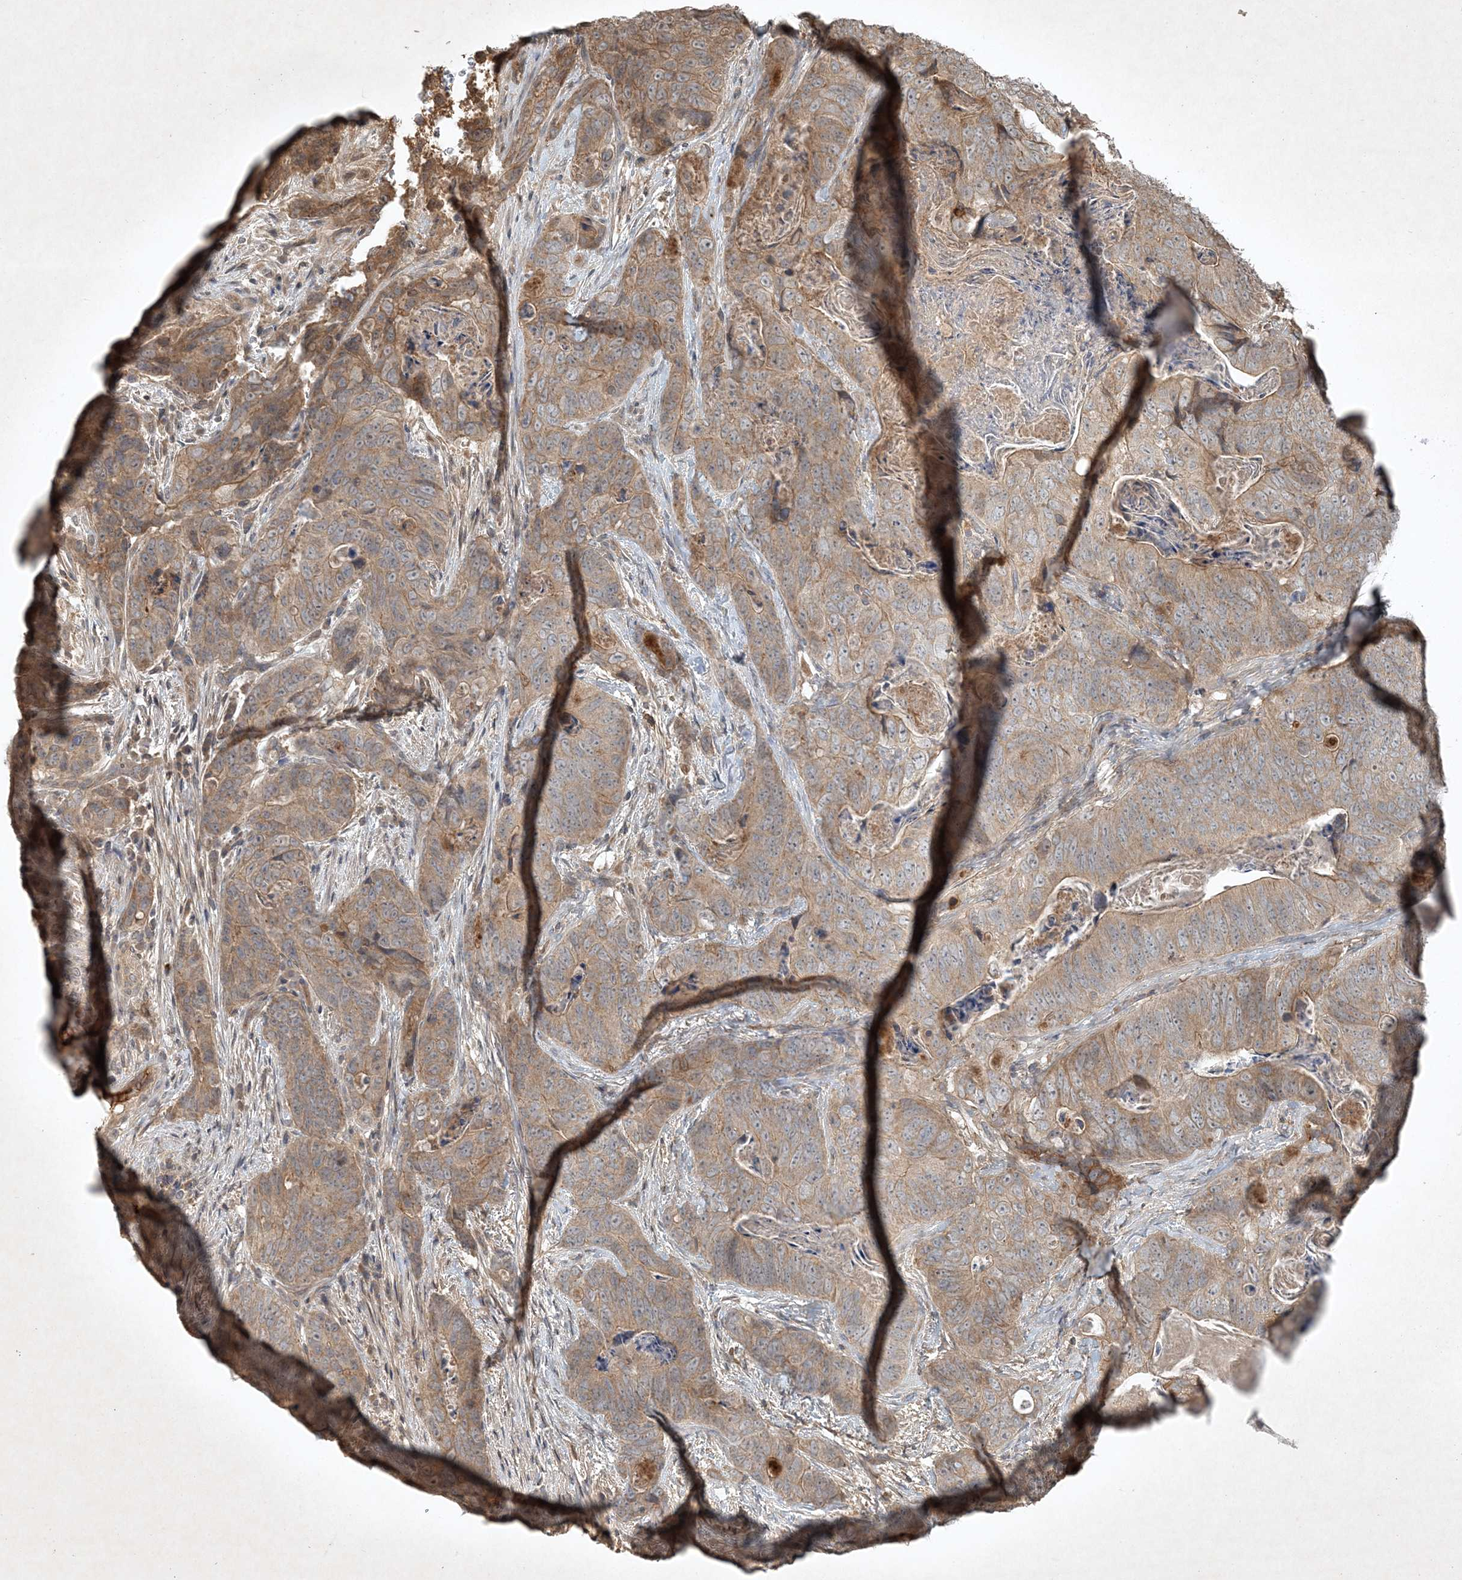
{"staining": {"intensity": "moderate", "quantity": "25%-75%", "location": "cytoplasmic/membranous"}, "tissue": "stomach cancer", "cell_type": "Tumor cells", "image_type": "cancer", "snomed": [{"axis": "morphology", "description": "Normal tissue, NOS"}, {"axis": "morphology", "description": "Adenocarcinoma, NOS"}, {"axis": "topography", "description": "Stomach"}], "caption": "Immunohistochemical staining of human stomach cancer (adenocarcinoma) shows moderate cytoplasmic/membranous protein positivity in approximately 25%-75% of tumor cells.", "gene": "TNFAIP6", "patient": {"sex": "female", "age": 89}}